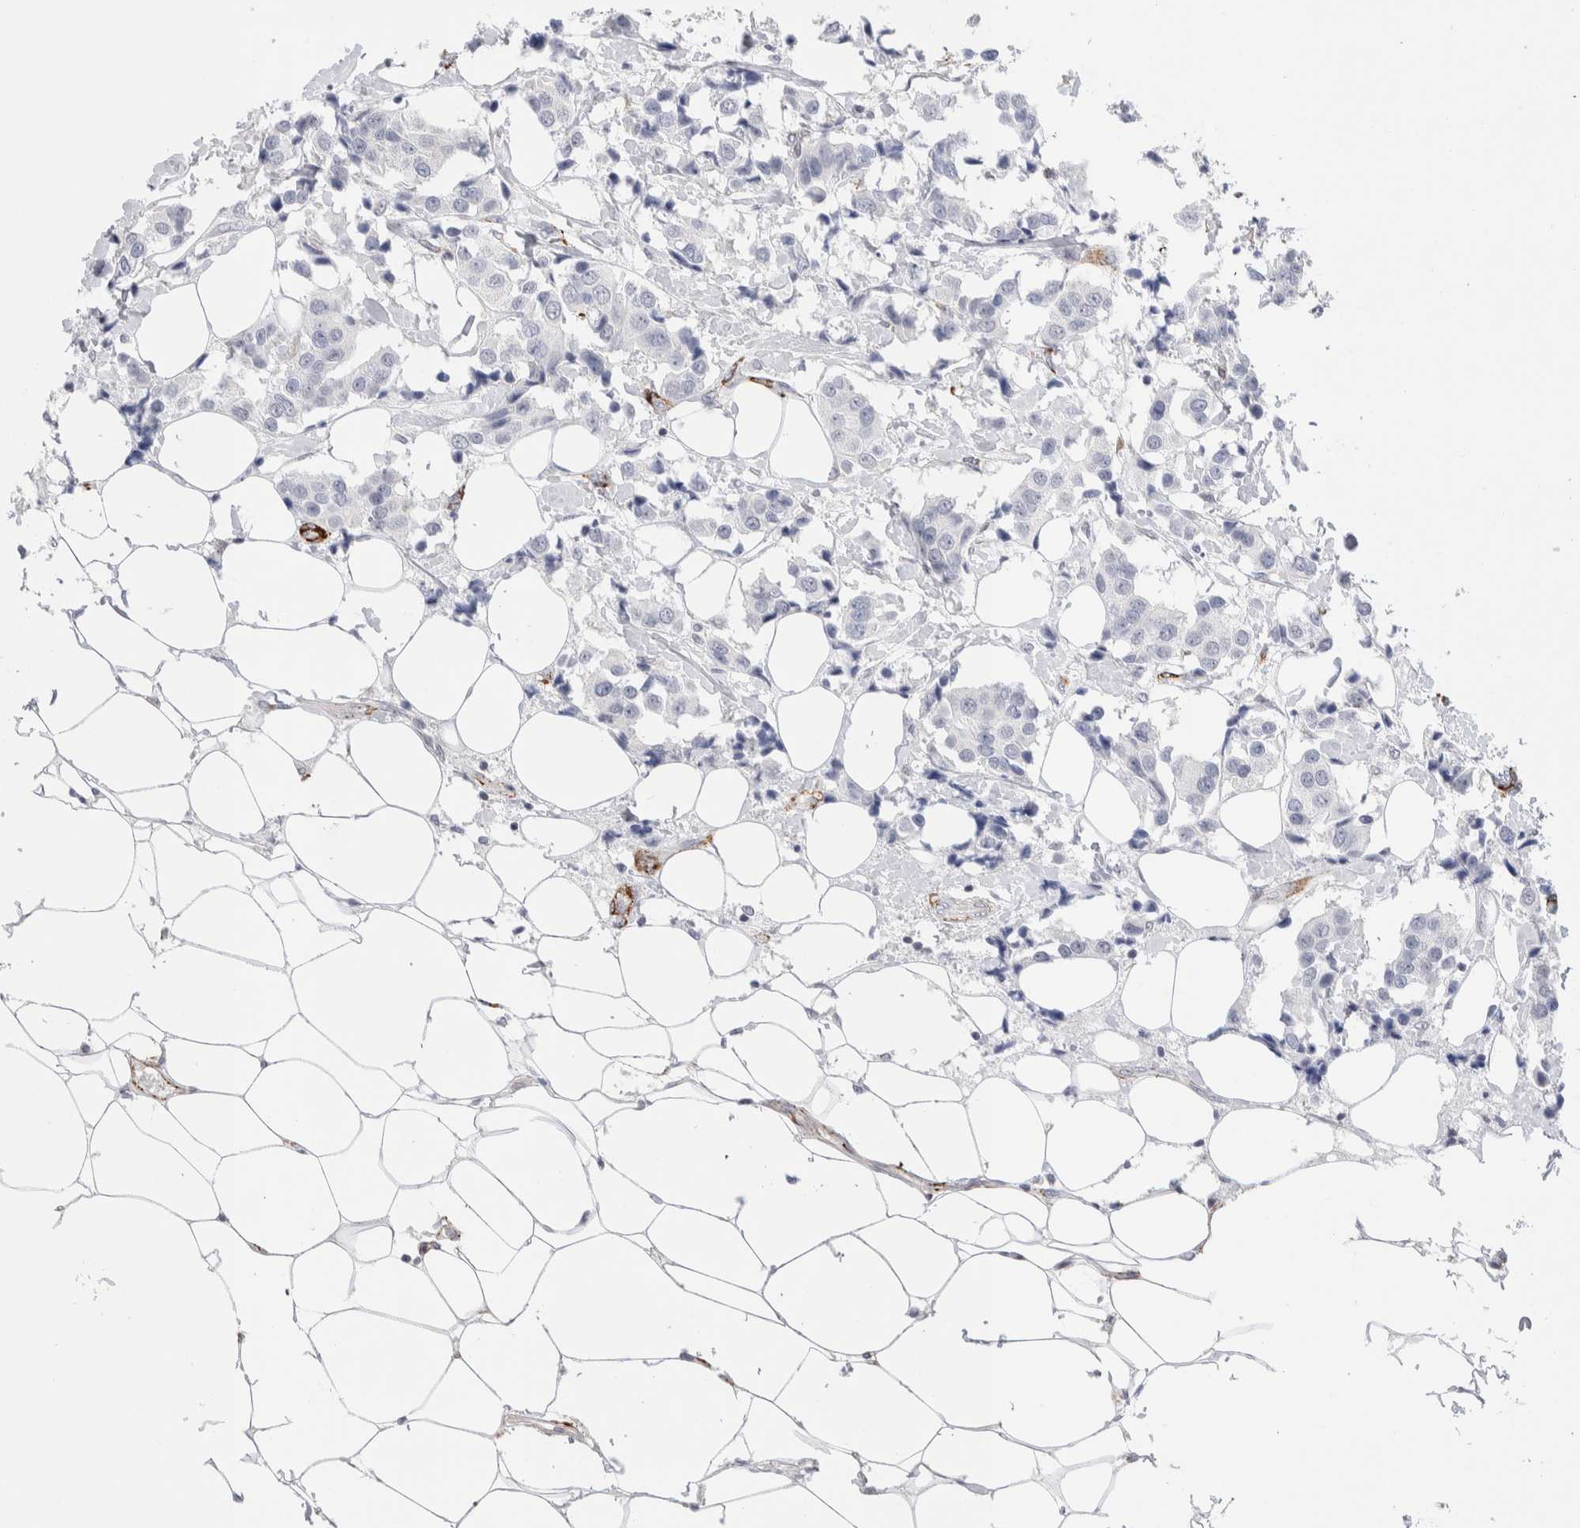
{"staining": {"intensity": "negative", "quantity": "none", "location": "none"}, "tissue": "breast cancer", "cell_type": "Tumor cells", "image_type": "cancer", "snomed": [{"axis": "morphology", "description": "Normal tissue, NOS"}, {"axis": "morphology", "description": "Duct carcinoma"}, {"axis": "topography", "description": "Breast"}], "caption": "High magnification brightfield microscopy of breast cancer (infiltrating ductal carcinoma) stained with DAB (3,3'-diaminobenzidine) (brown) and counterstained with hematoxylin (blue): tumor cells show no significant staining.", "gene": "SEPTIN4", "patient": {"sex": "female", "age": 39}}